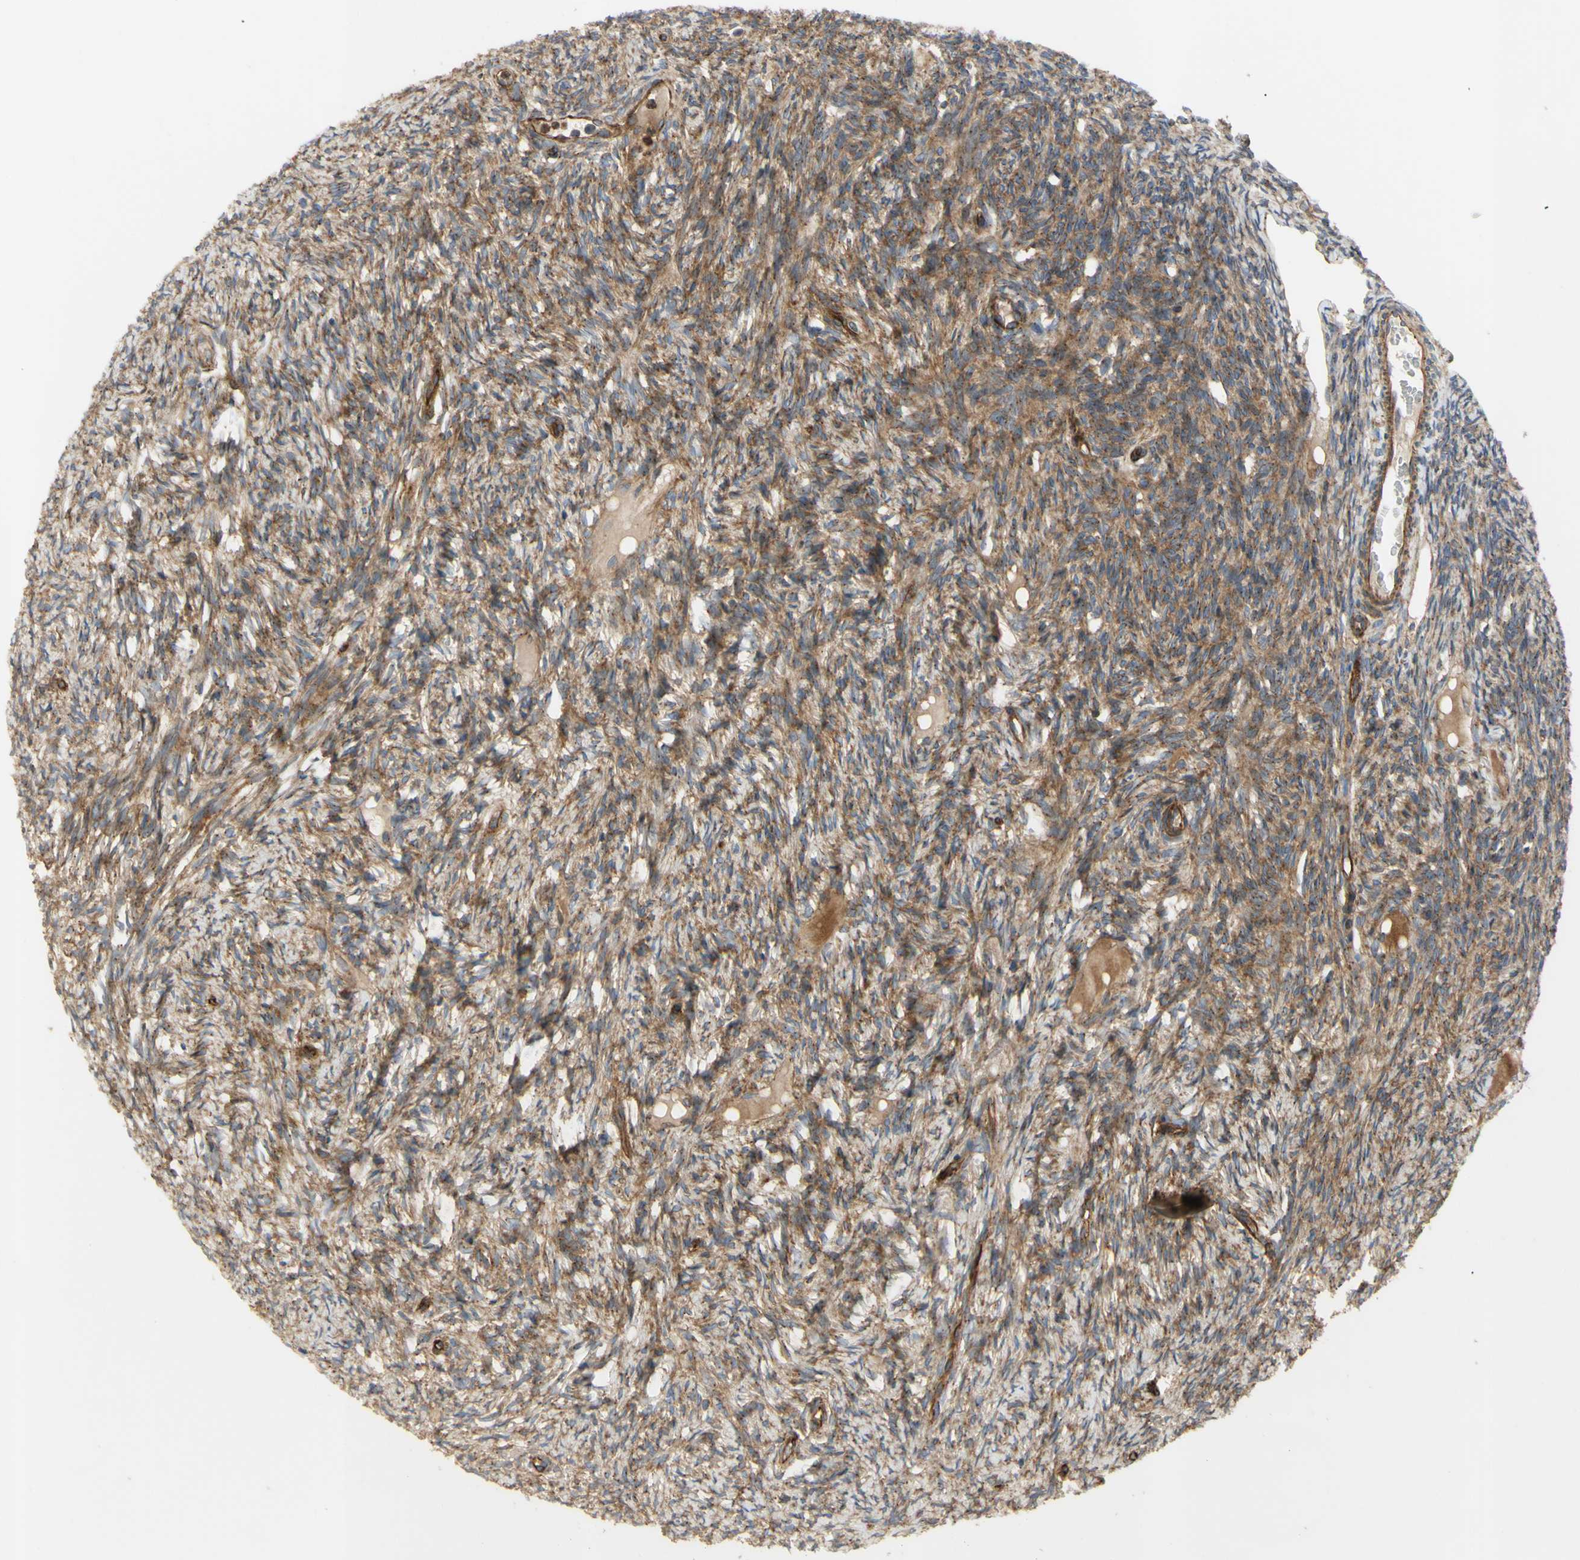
{"staining": {"intensity": "strong", "quantity": ">75%", "location": "cytoplasmic/membranous"}, "tissue": "ovary", "cell_type": "Follicle cells", "image_type": "normal", "snomed": [{"axis": "morphology", "description": "Normal tissue, NOS"}, {"axis": "topography", "description": "Ovary"}], "caption": "Strong cytoplasmic/membranous protein positivity is seen in approximately >75% of follicle cells in ovary.", "gene": "TUBG2", "patient": {"sex": "female", "age": 33}}